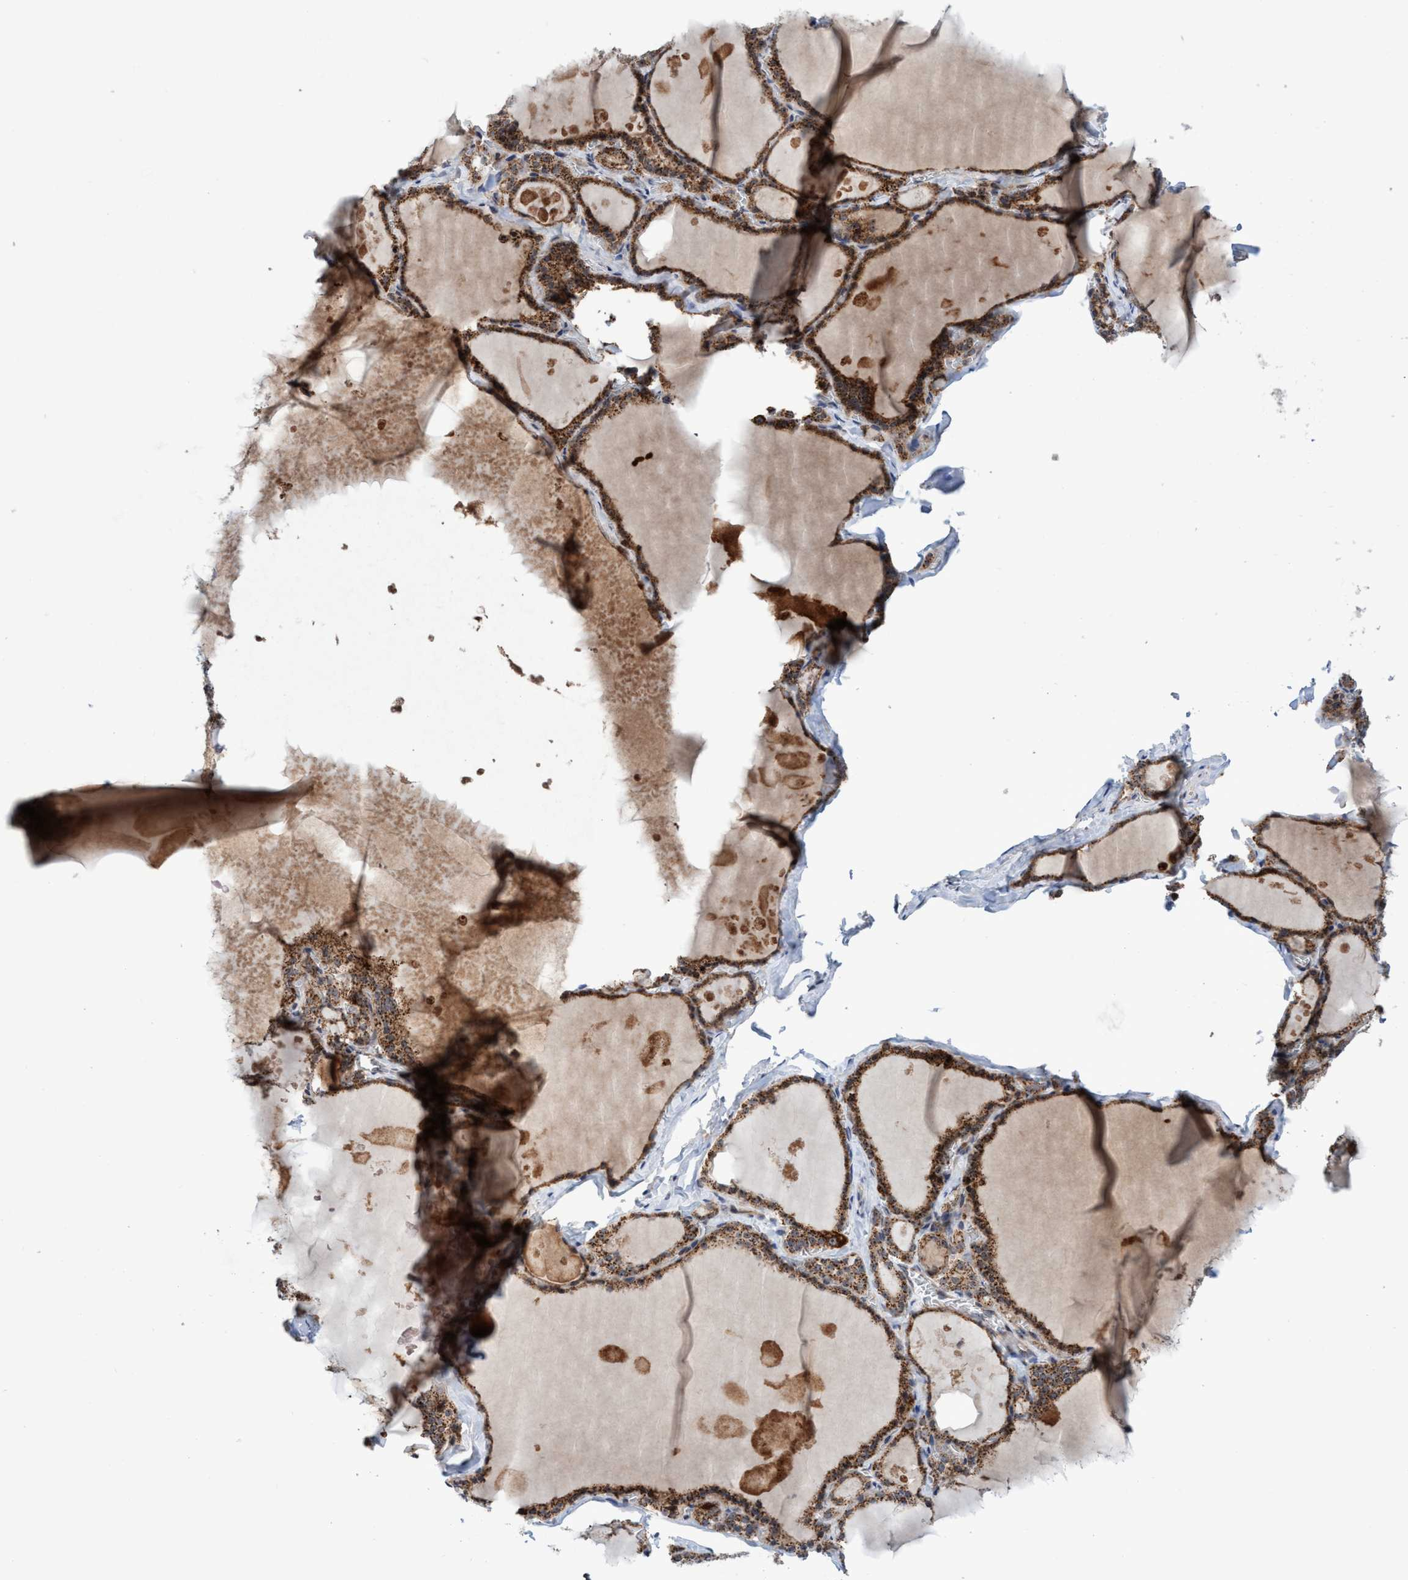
{"staining": {"intensity": "strong", "quantity": ">75%", "location": "cytoplasmic/membranous,nuclear"}, "tissue": "thyroid gland", "cell_type": "Glandular cells", "image_type": "normal", "snomed": [{"axis": "morphology", "description": "Normal tissue, NOS"}, {"axis": "topography", "description": "Thyroid gland"}], "caption": "Normal thyroid gland was stained to show a protein in brown. There is high levels of strong cytoplasmic/membranous,nuclear expression in approximately >75% of glandular cells.", "gene": "P2RY14", "patient": {"sex": "male", "age": 56}}